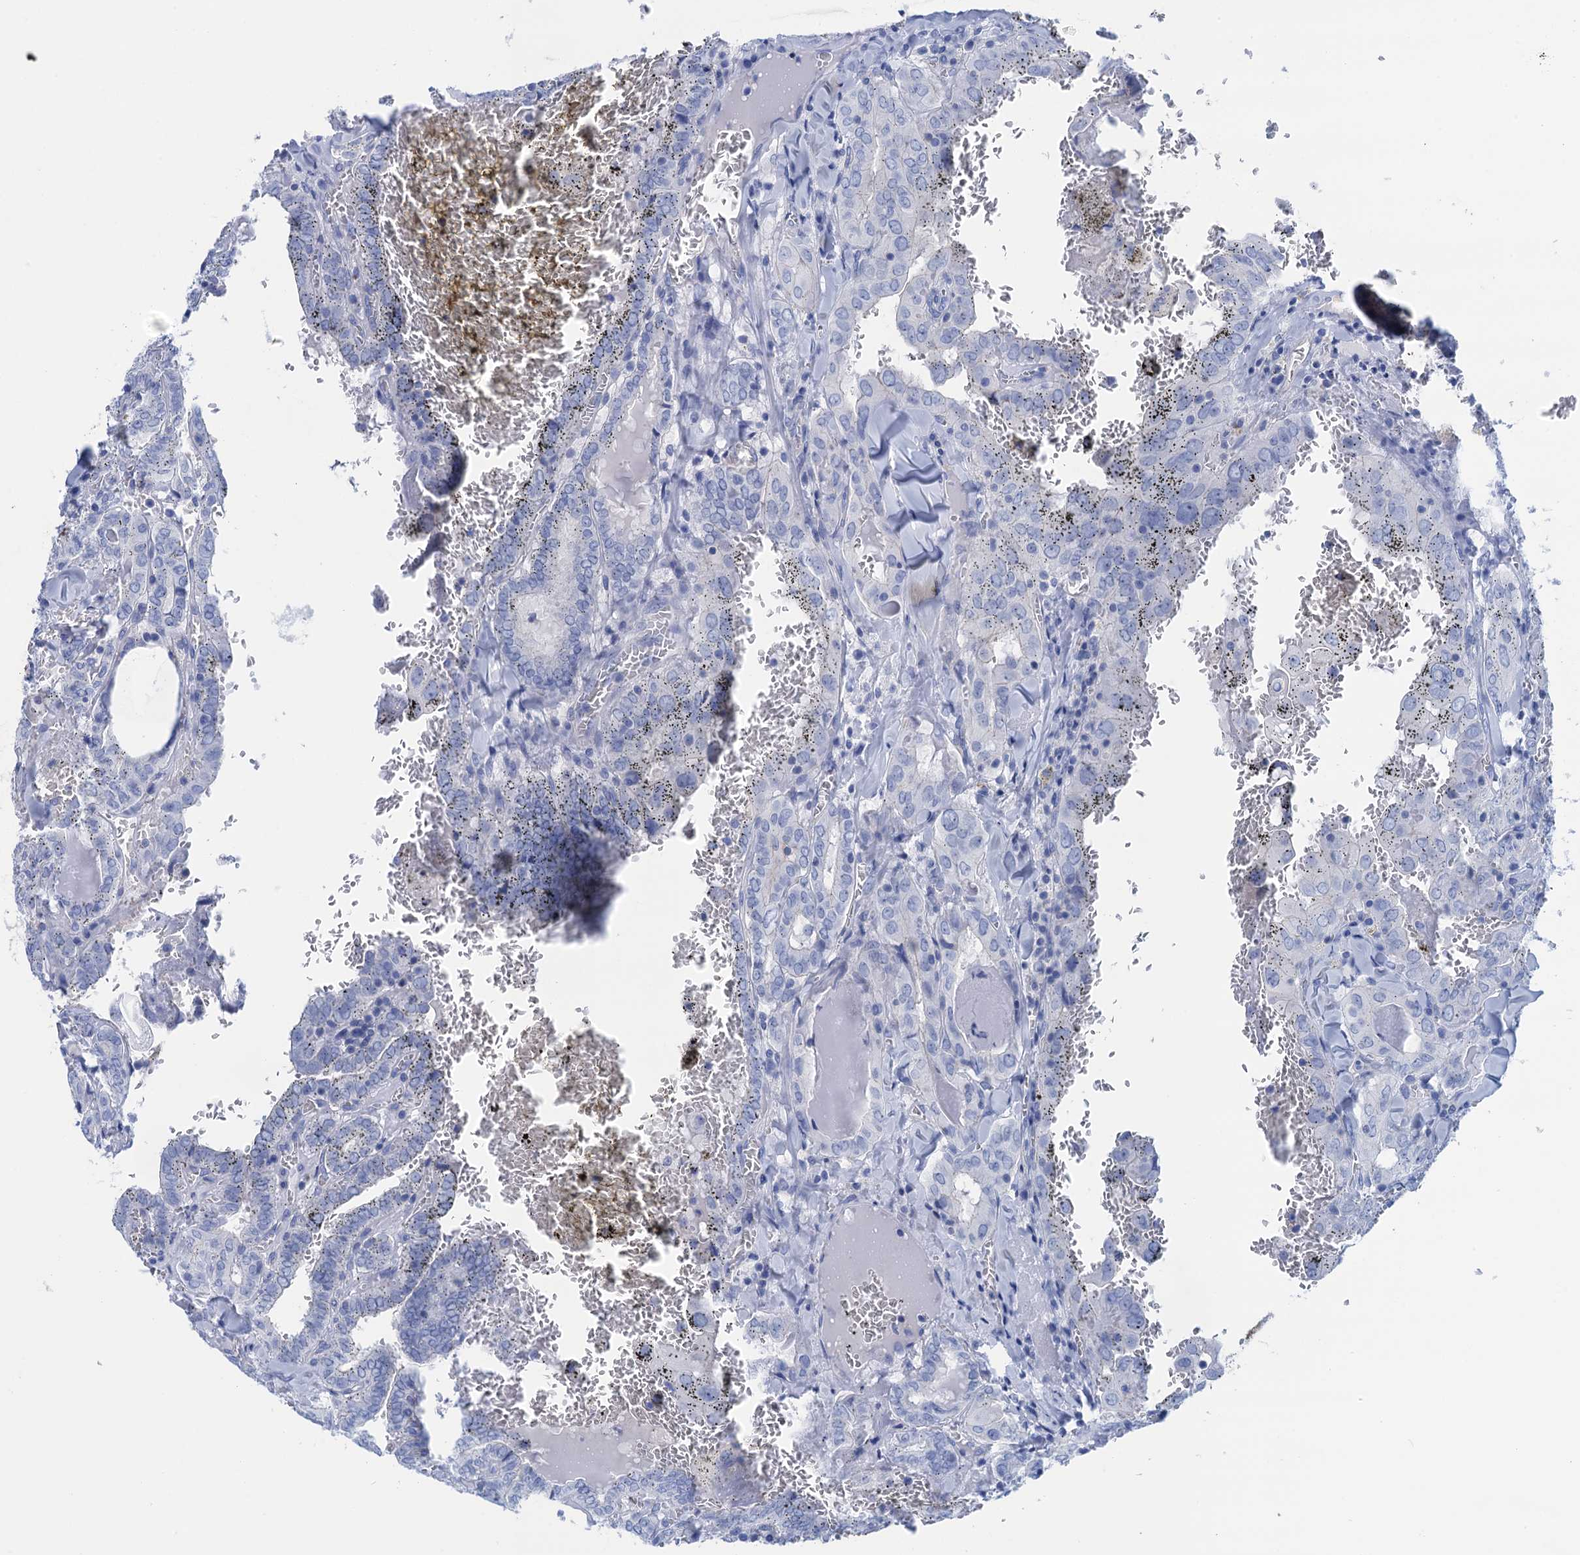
{"staining": {"intensity": "negative", "quantity": "none", "location": "none"}, "tissue": "thyroid cancer", "cell_type": "Tumor cells", "image_type": "cancer", "snomed": [{"axis": "morphology", "description": "Papillary adenocarcinoma, NOS"}, {"axis": "topography", "description": "Thyroid gland"}], "caption": "DAB (3,3'-diaminobenzidine) immunohistochemical staining of human thyroid cancer shows no significant positivity in tumor cells. (Immunohistochemistry (ihc), brightfield microscopy, high magnification).", "gene": "CALML5", "patient": {"sex": "female", "age": 72}}